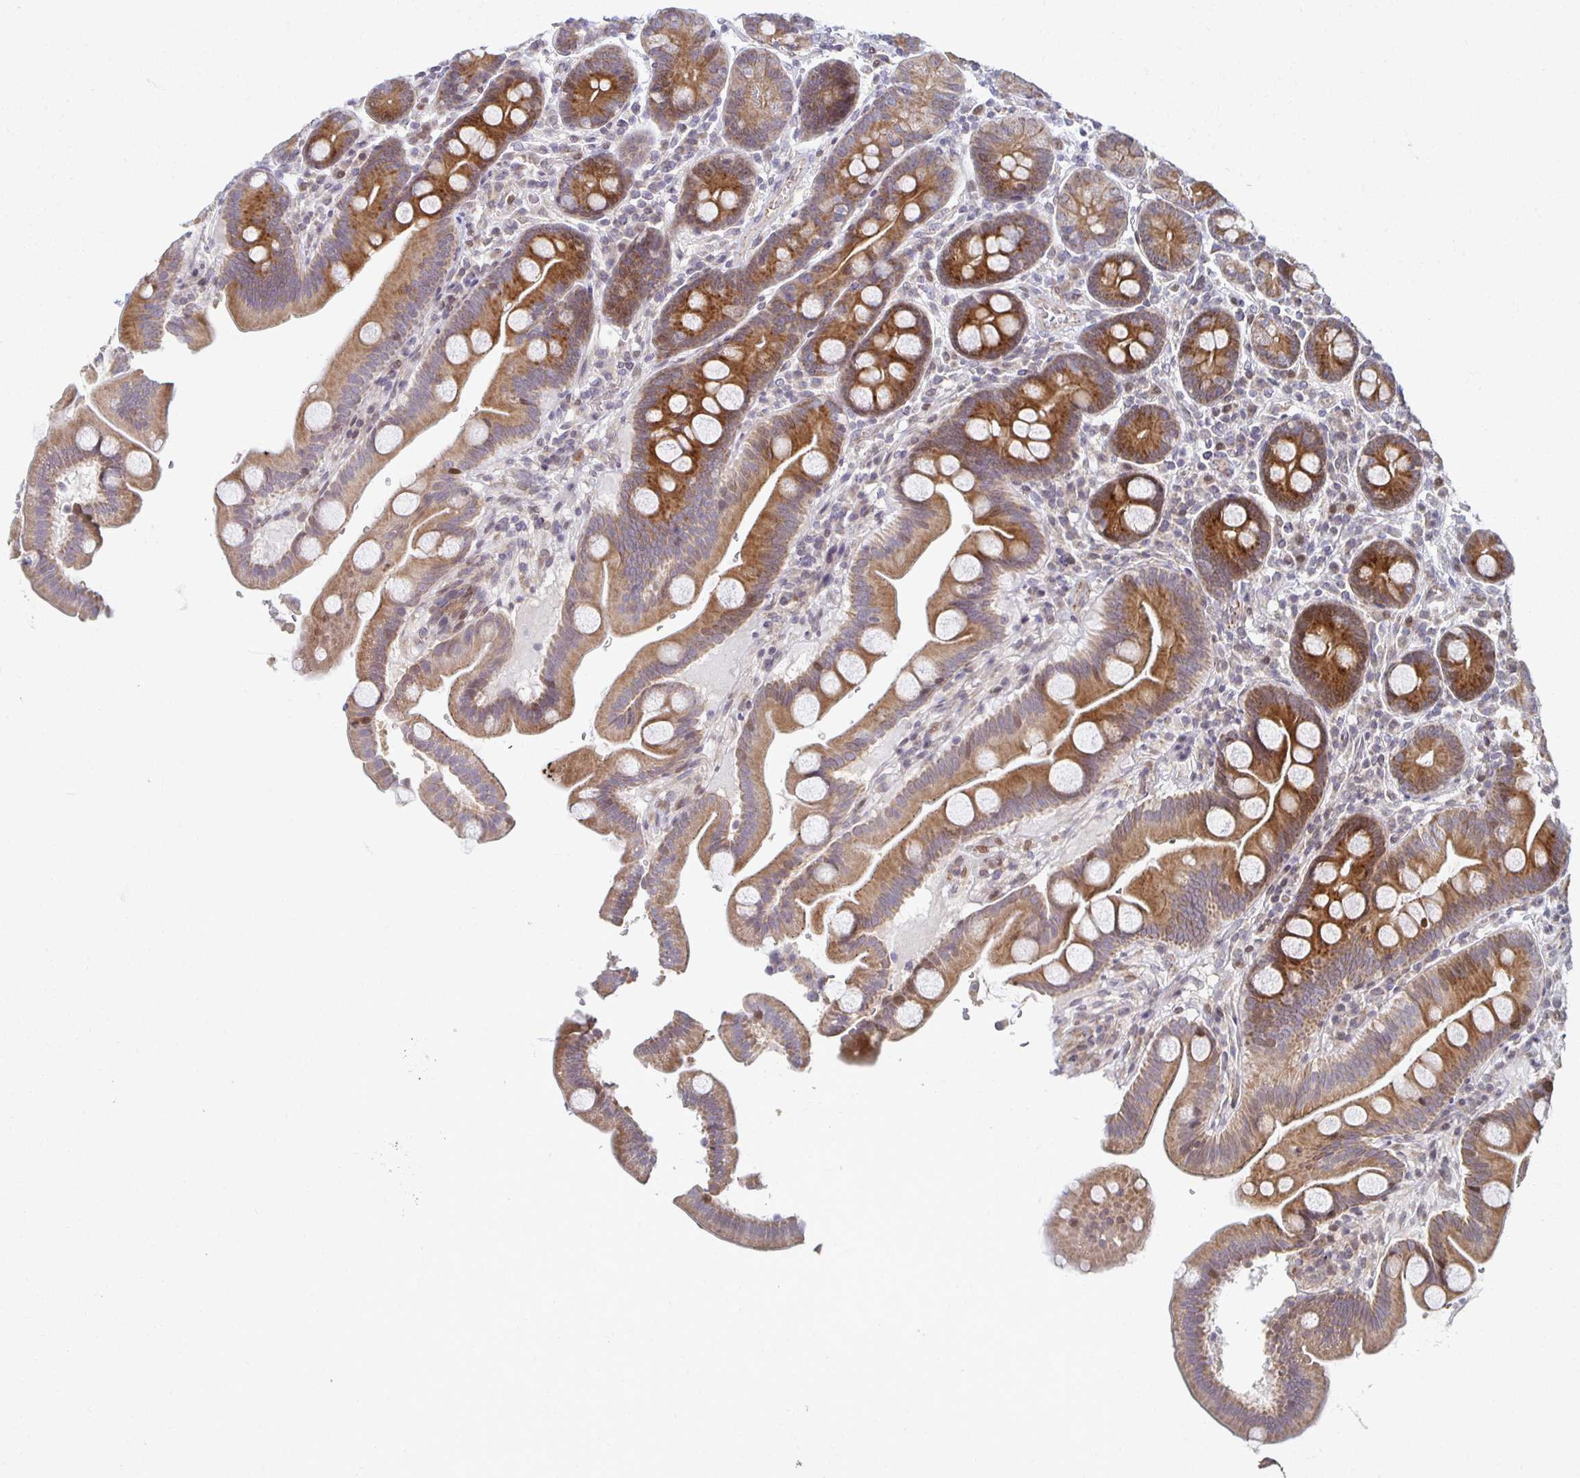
{"staining": {"intensity": "moderate", "quantity": ">75%", "location": "cytoplasmic/membranous"}, "tissue": "duodenum", "cell_type": "Glandular cells", "image_type": "normal", "snomed": [{"axis": "morphology", "description": "Normal tissue, NOS"}, {"axis": "topography", "description": "Duodenum"}], "caption": "Brown immunohistochemical staining in normal duodenum exhibits moderate cytoplasmic/membranous staining in approximately >75% of glandular cells.", "gene": "HCFC1R1", "patient": {"sex": "male", "age": 59}}